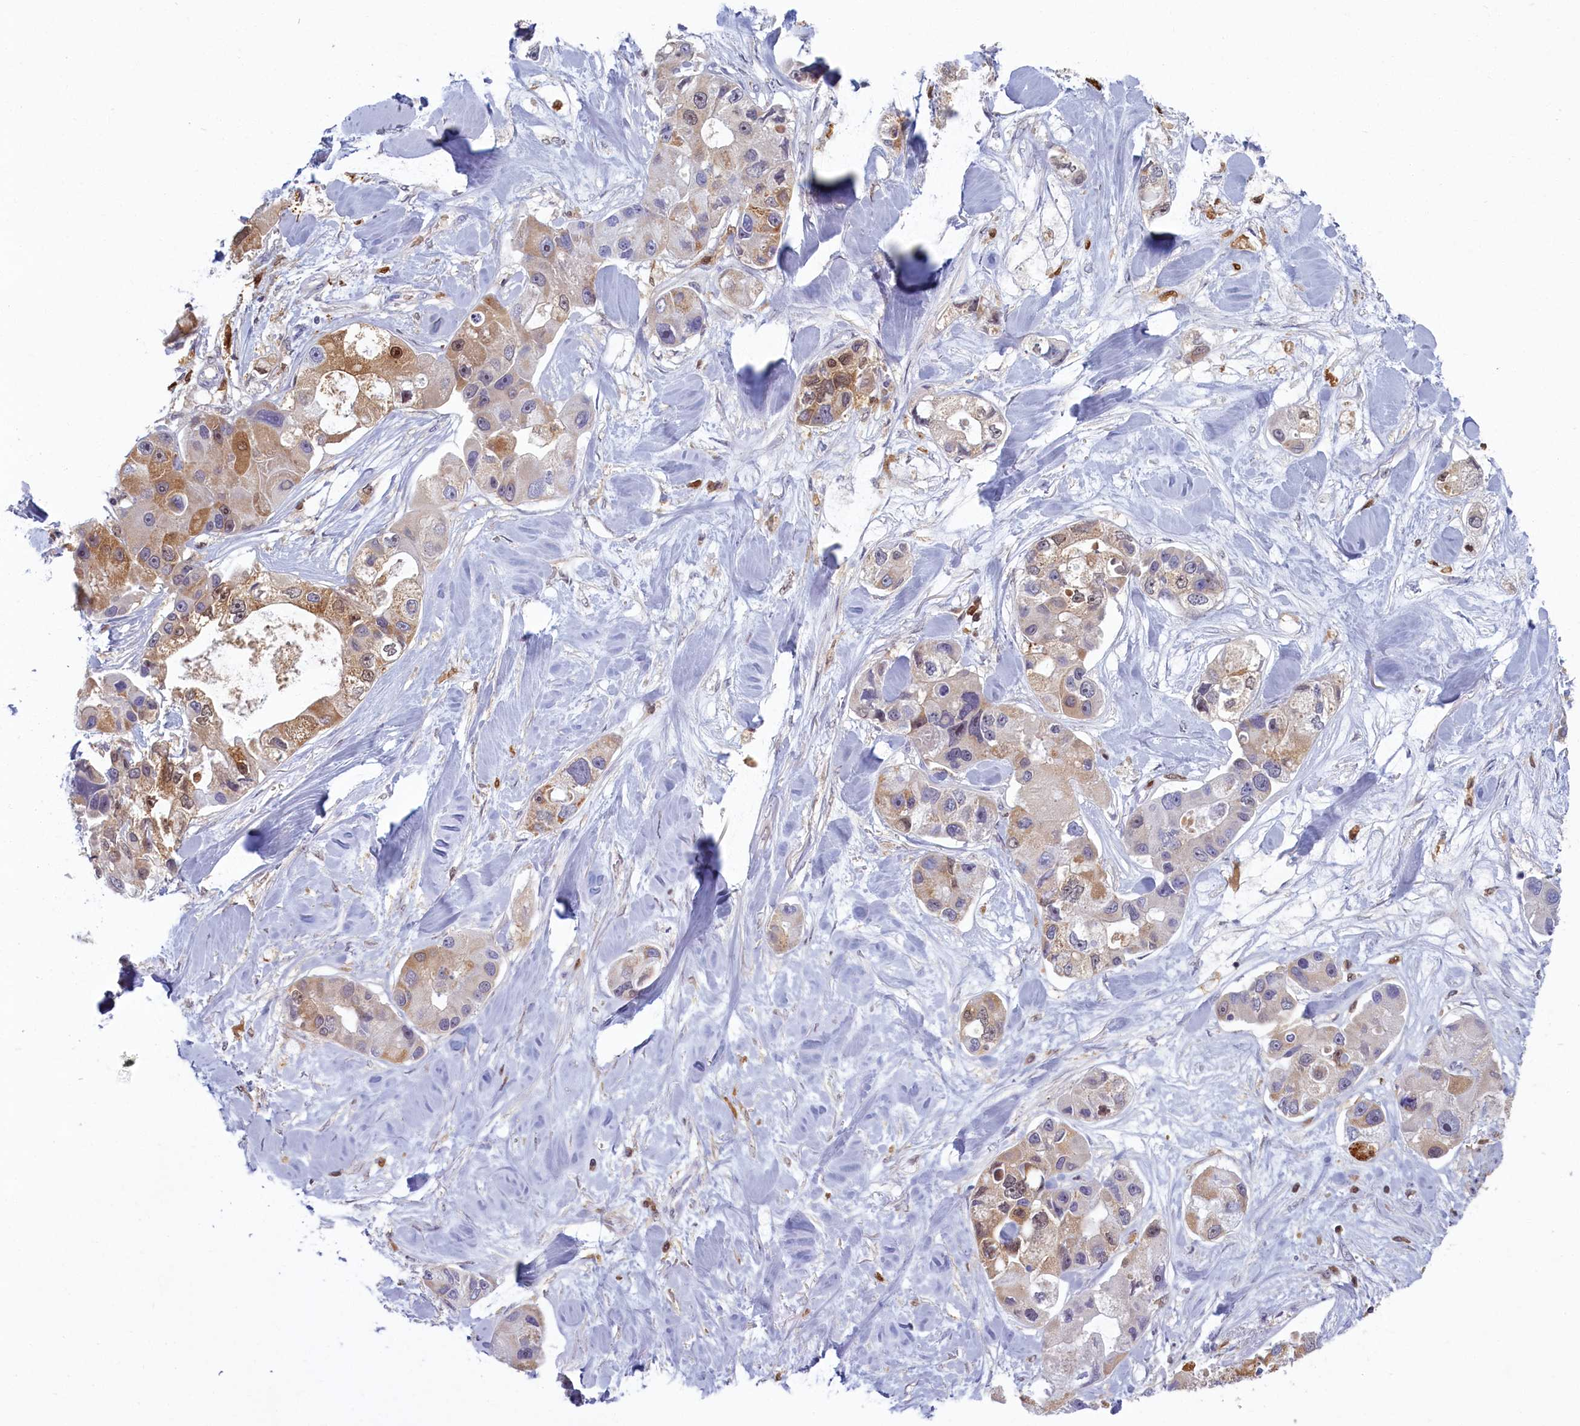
{"staining": {"intensity": "moderate", "quantity": "25%-75%", "location": "cytoplasmic/membranous,nuclear"}, "tissue": "lung cancer", "cell_type": "Tumor cells", "image_type": "cancer", "snomed": [{"axis": "morphology", "description": "Adenocarcinoma, NOS"}, {"axis": "topography", "description": "Lung"}], "caption": "Lung cancer (adenocarcinoma) stained with DAB IHC demonstrates medium levels of moderate cytoplasmic/membranous and nuclear expression in about 25%-75% of tumor cells.", "gene": "BLVRB", "patient": {"sex": "female", "age": 54}}